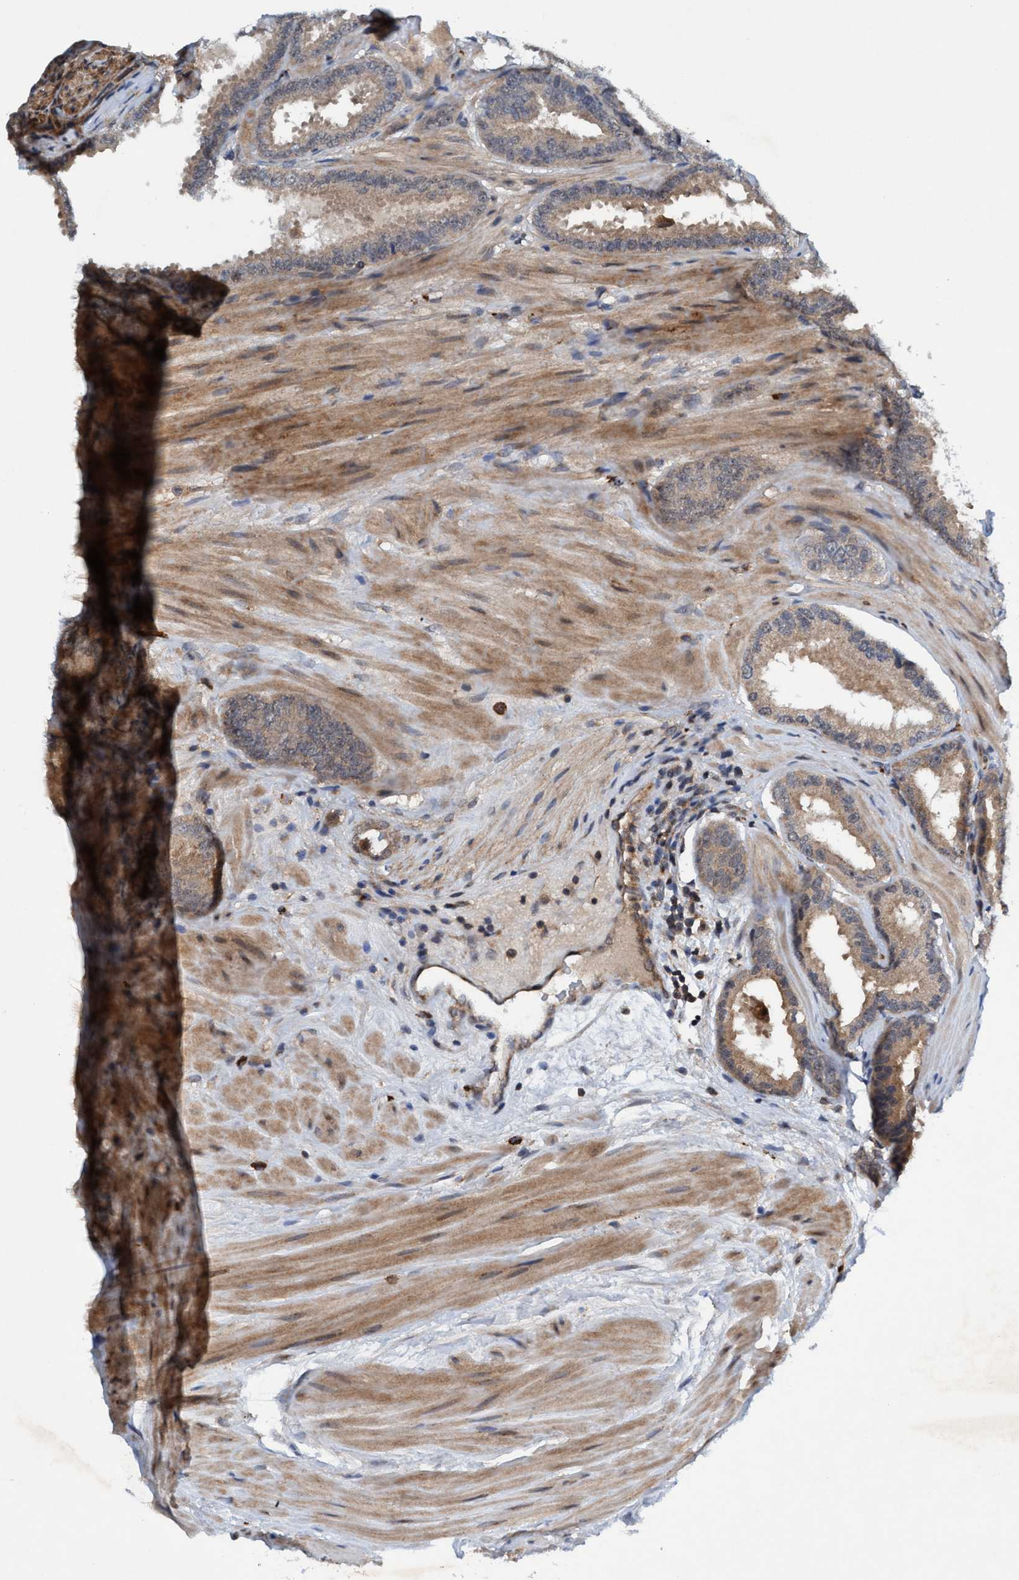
{"staining": {"intensity": "weak", "quantity": "<25%", "location": "cytoplasmic/membranous"}, "tissue": "prostate cancer", "cell_type": "Tumor cells", "image_type": "cancer", "snomed": [{"axis": "morphology", "description": "Adenocarcinoma, Low grade"}, {"axis": "topography", "description": "Prostate"}], "caption": "Immunohistochemical staining of human prostate low-grade adenocarcinoma demonstrates no significant expression in tumor cells. Nuclei are stained in blue.", "gene": "TRIM65", "patient": {"sex": "male", "age": 51}}